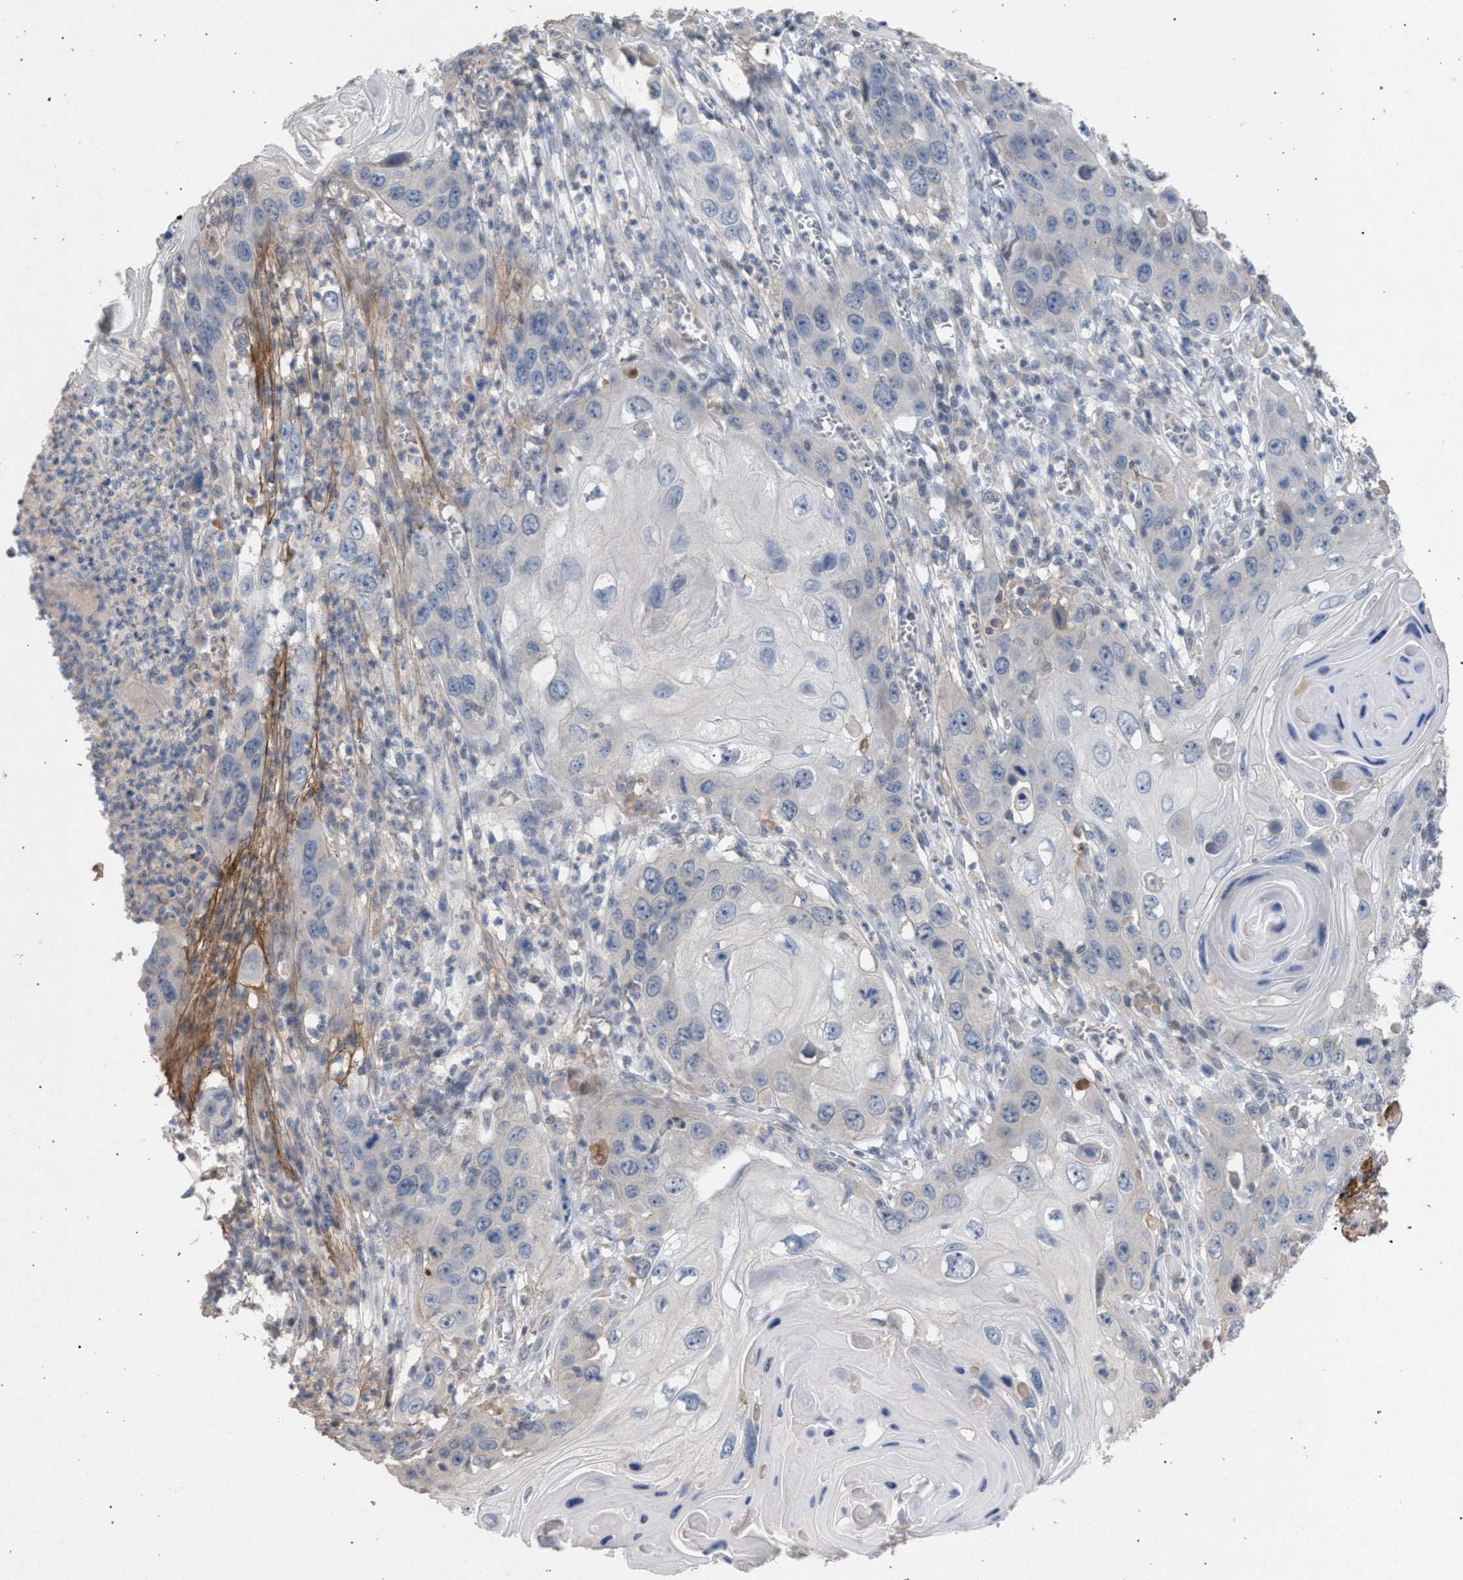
{"staining": {"intensity": "negative", "quantity": "none", "location": "none"}, "tissue": "skin cancer", "cell_type": "Tumor cells", "image_type": "cancer", "snomed": [{"axis": "morphology", "description": "Squamous cell carcinoma, NOS"}, {"axis": "topography", "description": "Skin"}], "caption": "An immunohistochemistry micrograph of skin cancer is shown. There is no staining in tumor cells of skin cancer.", "gene": "TECPR1", "patient": {"sex": "male", "age": 55}}